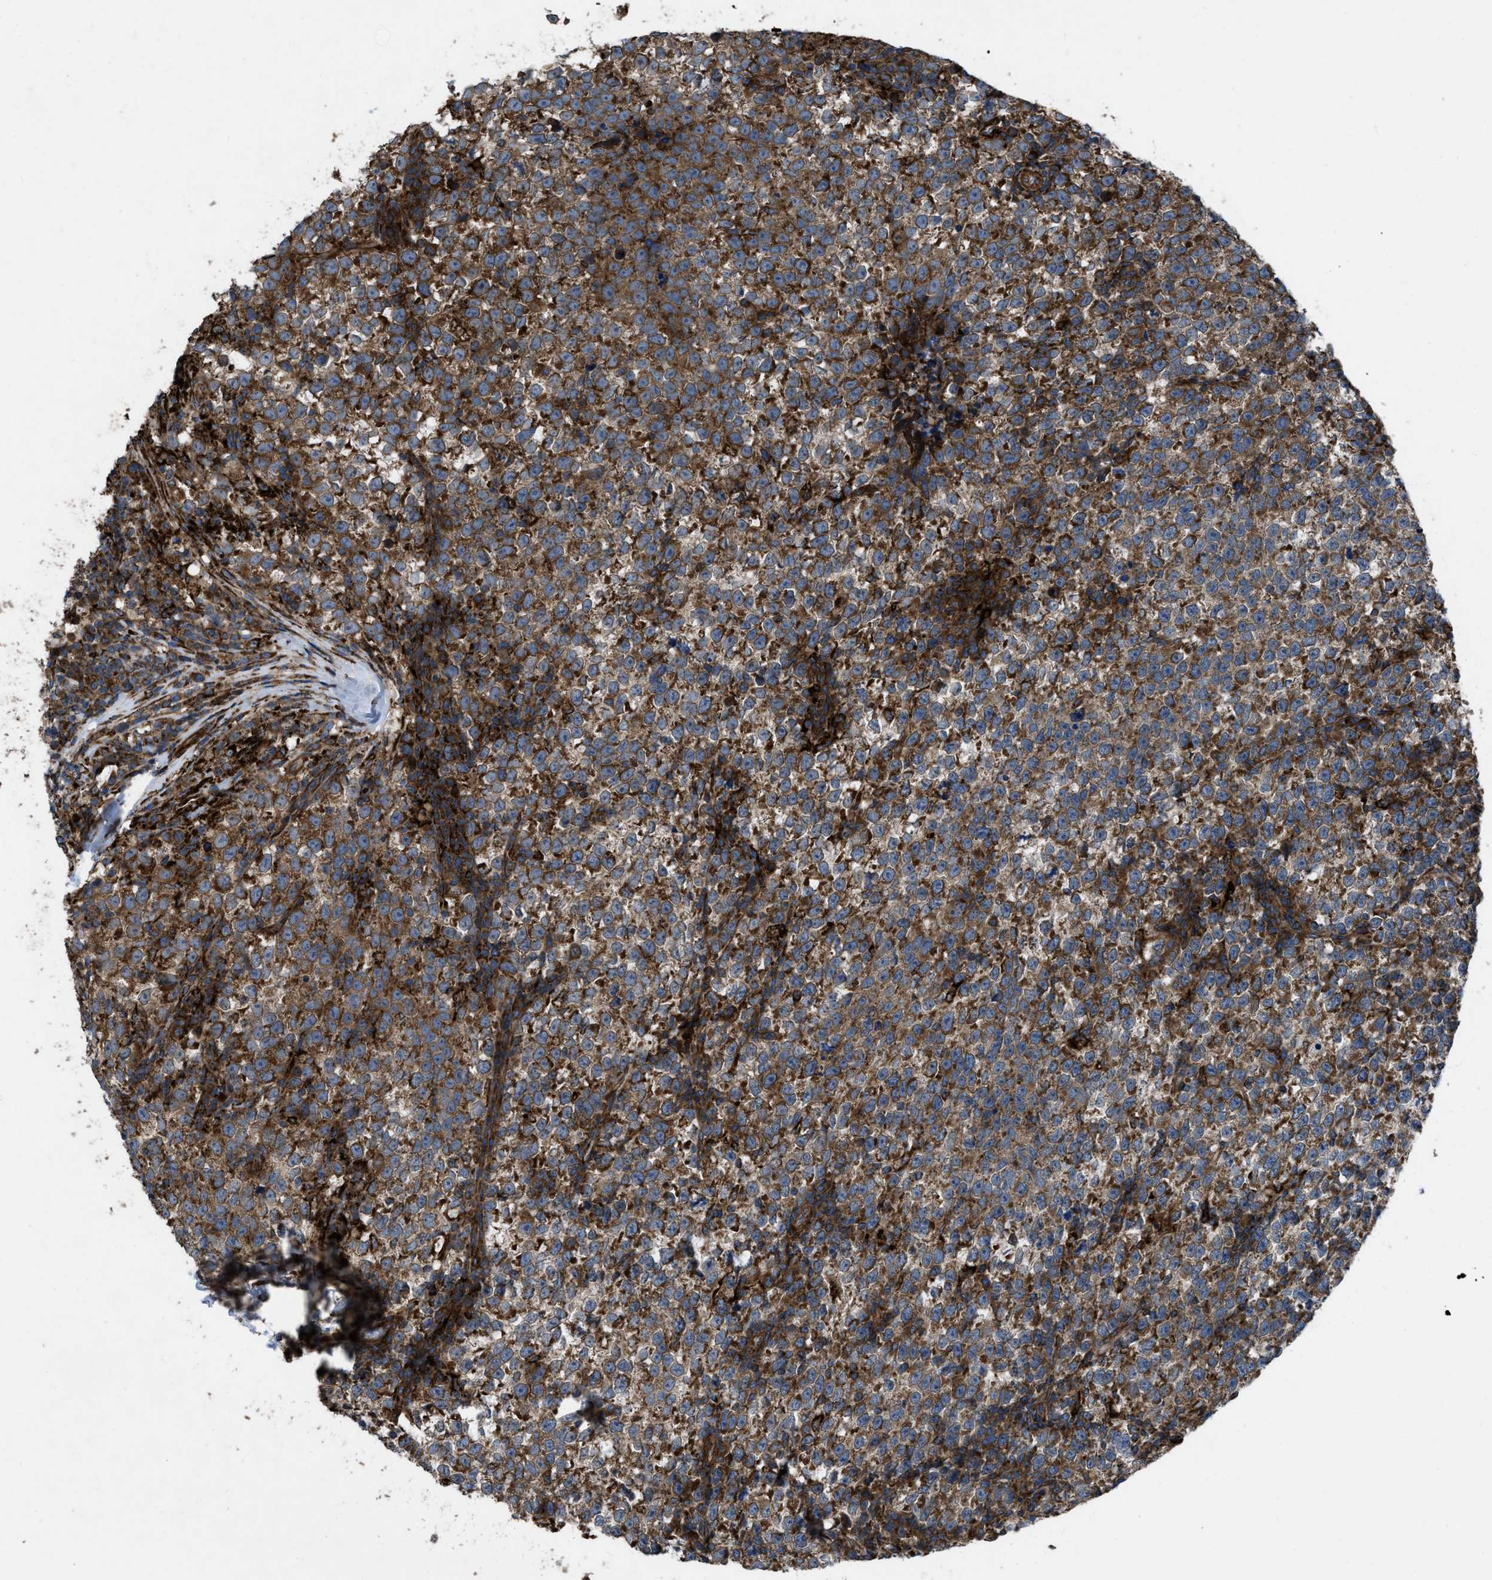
{"staining": {"intensity": "strong", "quantity": ">75%", "location": "cytoplasmic/membranous"}, "tissue": "testis cancer", "cell_type": "Tumor cells", "image_type": "cancer", "snomed": [{"axis": "morphology", "description": "Normal tissue, NOS"}, {"axis": "morphology", "description": "Seminoma, NOS"}, {"axis": "topography", "description": "Testis"}], "caption": "Seminoma (testis) stained with a brown dye exhibits strong cytoplasmic/membranous positive positivity in about >75% of tumor cells.", "gene": "PER3", "patient": {"sex": "male", "age": 43}}